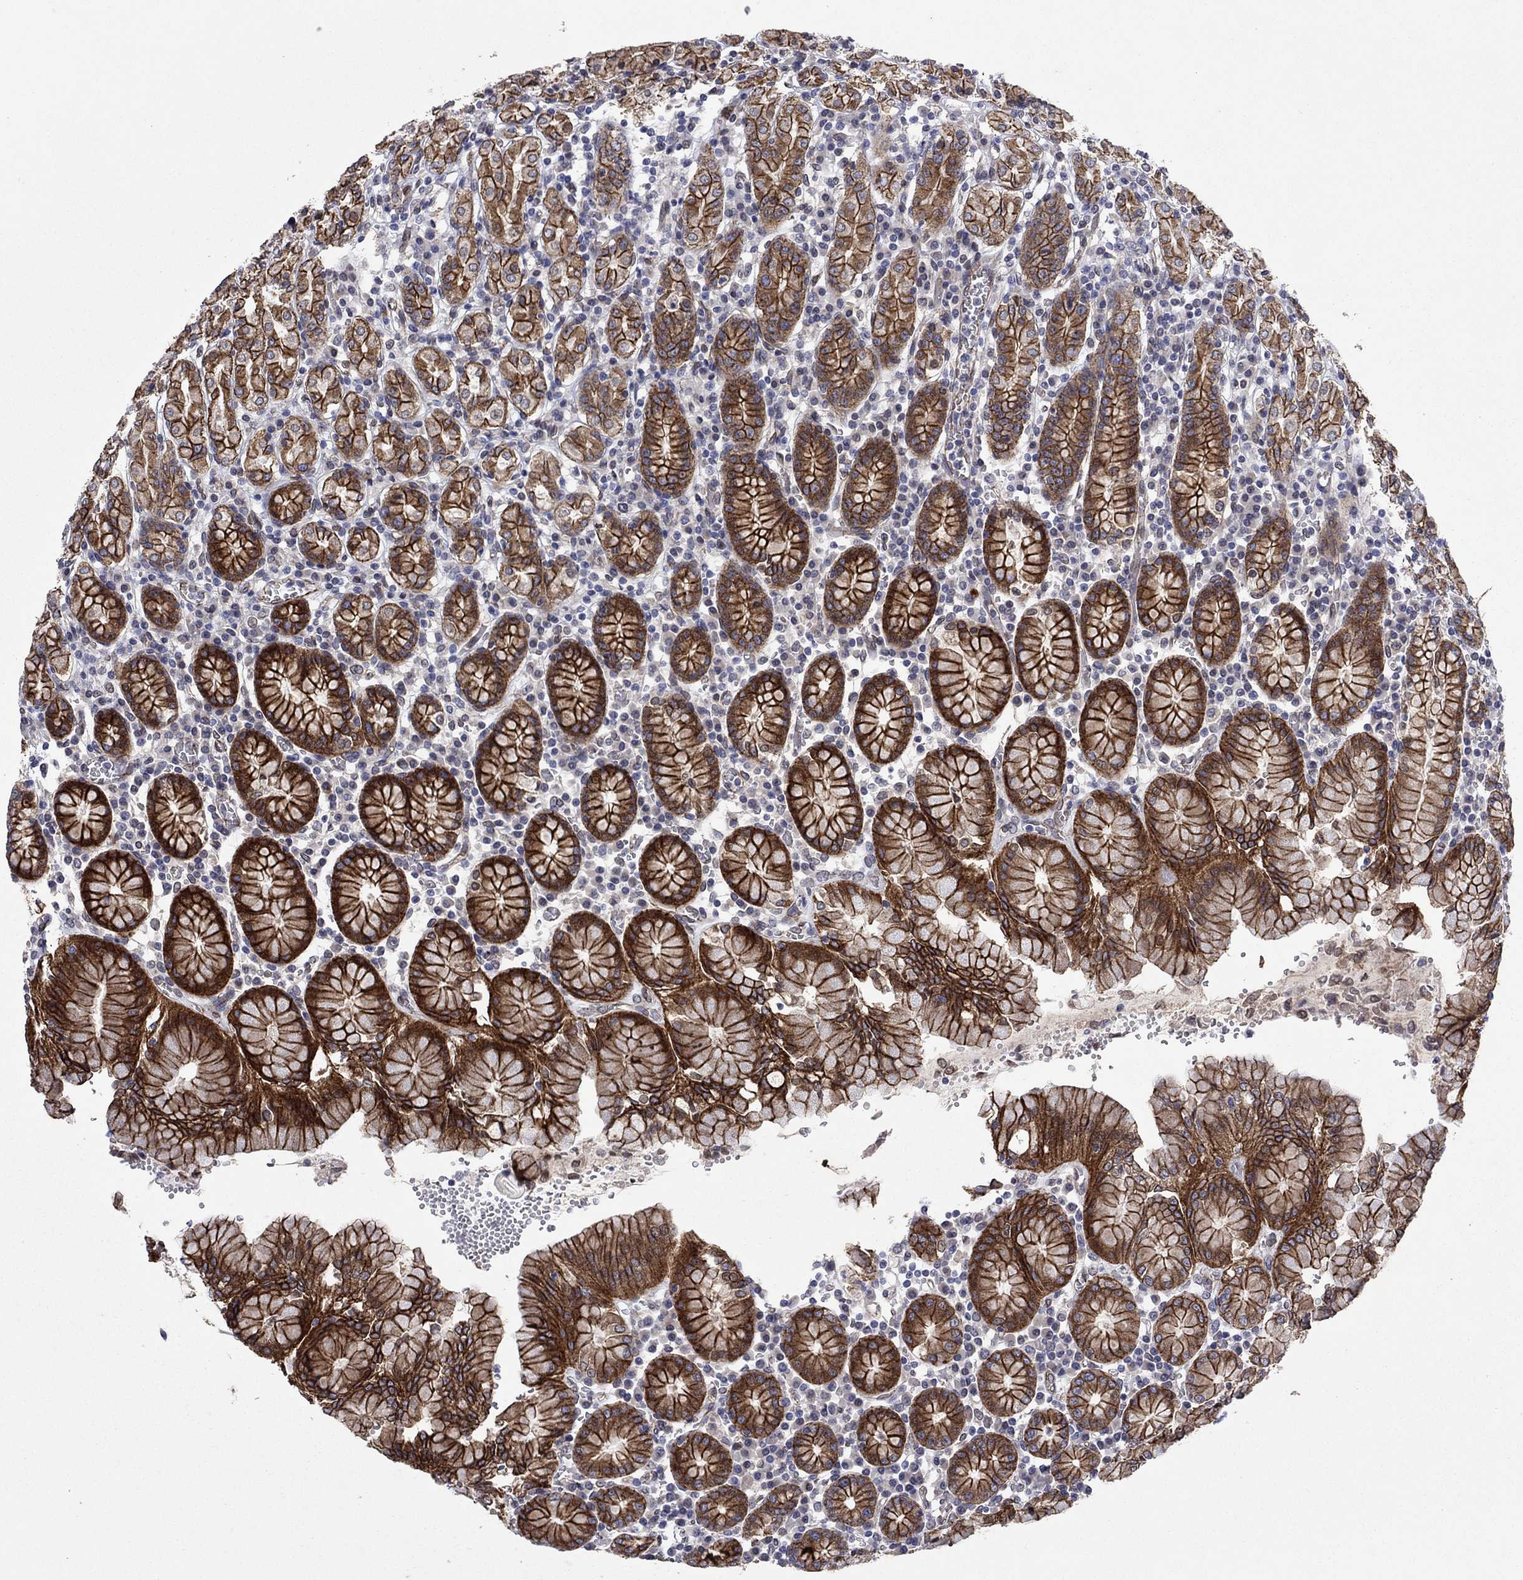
{"staining": {"intensity": "strong", "quantity": ">75%", "location": "cytoplasmic/membranous"}, "tissue": "stomach", "cell_type": "Glandular cells", "image_type": "normal", "snomed": [{"axis": "morphology", "description": "Normal tissue, NOS"}, {"axis": "topography", "description": "Stomach, upper"}, {"axis": "topography", "description": "Stomach"}], "caption": "Brown immunohistochemical staining in normal human stomach demonstrates strong cytoplasmic/membranous positivity in about >75% of glandular cells. (DAB IHC with brightfield microscopy, high magnification).", "gene": "EMC9", "patient": {"sex": "male", "age": 62}}